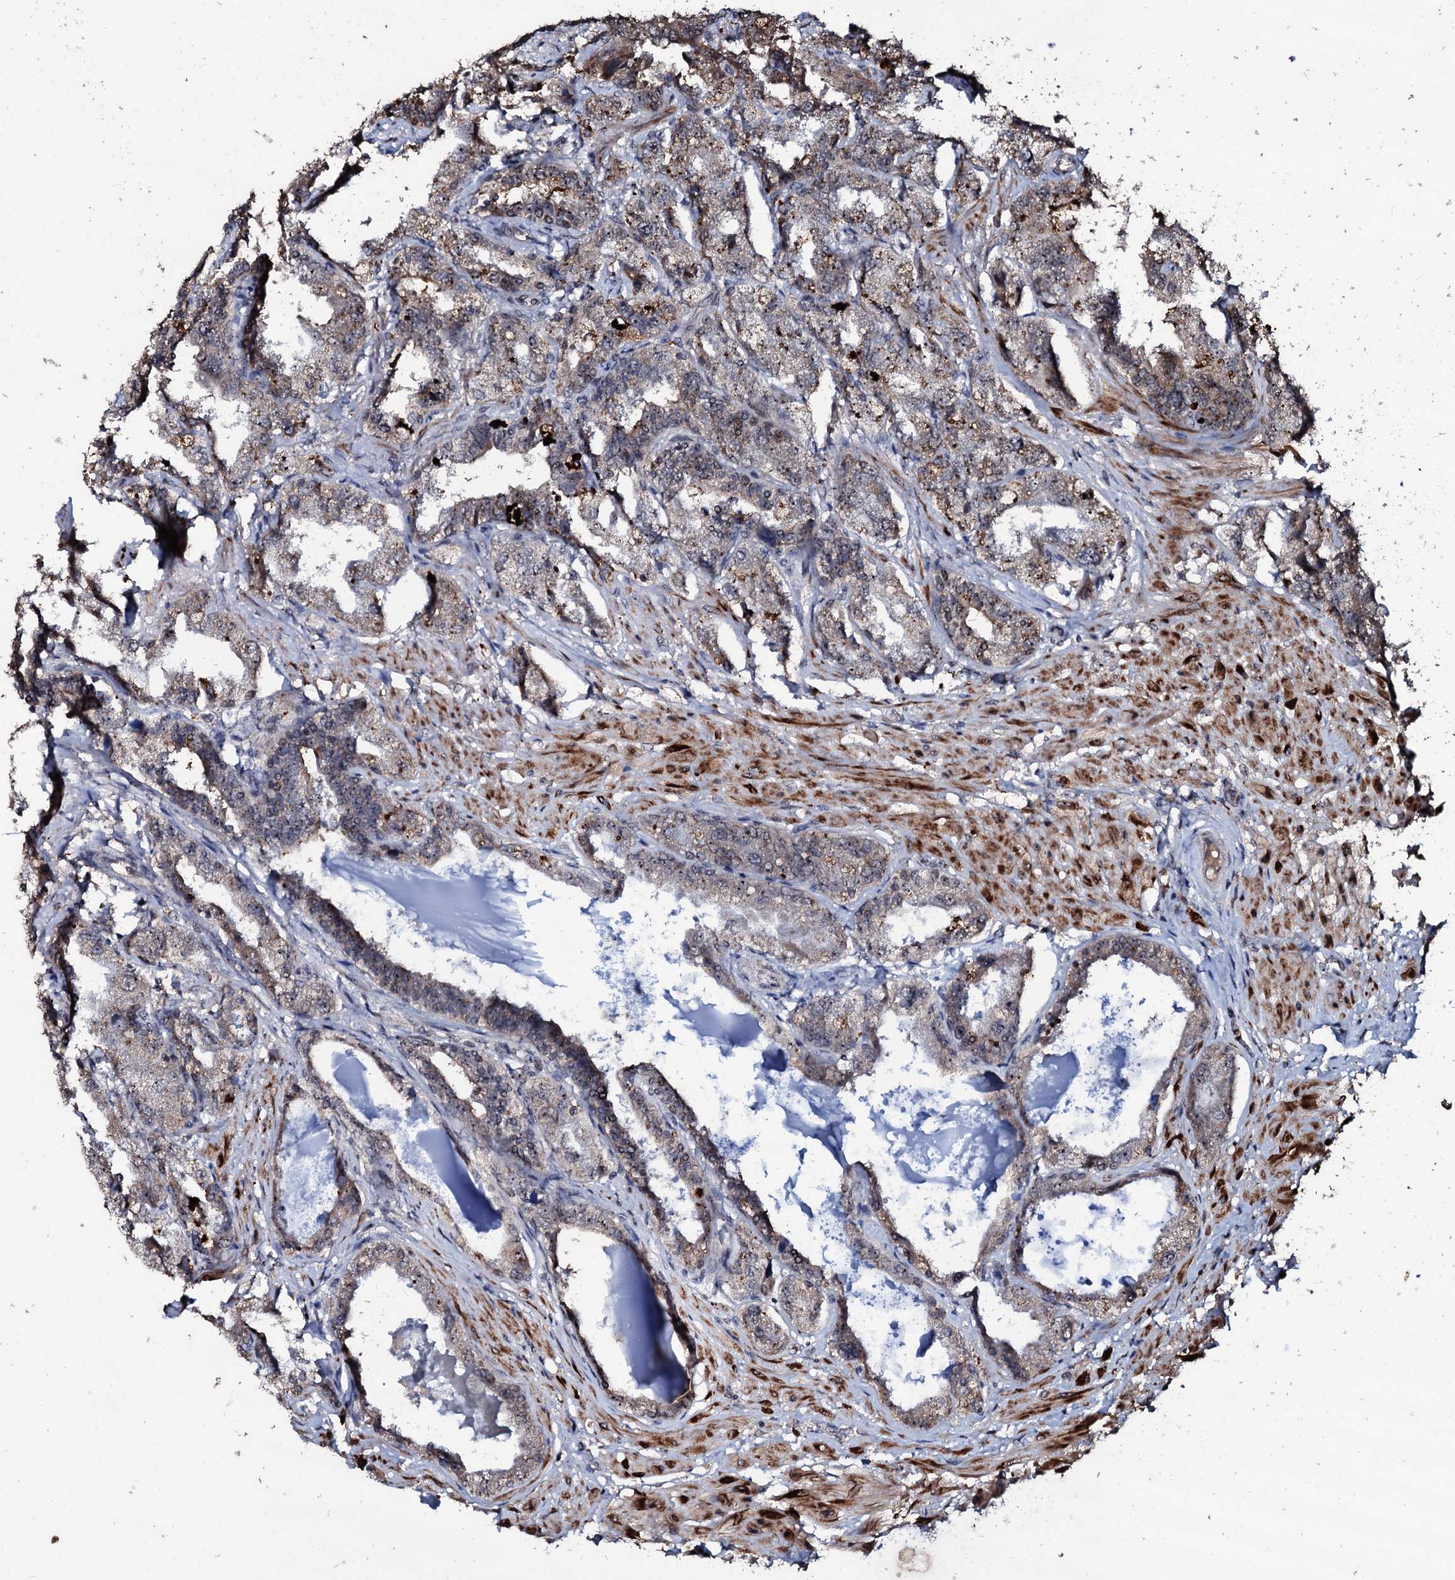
{"staining": {"intensity": "weak", "quantity": ">75%", "location": "nuclear"}, "tissue": "seminal vesicle", "cell_type": "Glandular cells", "image_type": "normal", "snomed": [{"axis": "morphology", "description": "Normal tissue, NOS"}, {"axis": "topography", "description": "Seminal veicle"}], "caption": "Protein staining of normal seminal vesicle demonstrates weak nuclear expression in approximately >75% of glandular cells.", "gene": "SUPT7L", "patient": {"sex": "male", "age": 63}}